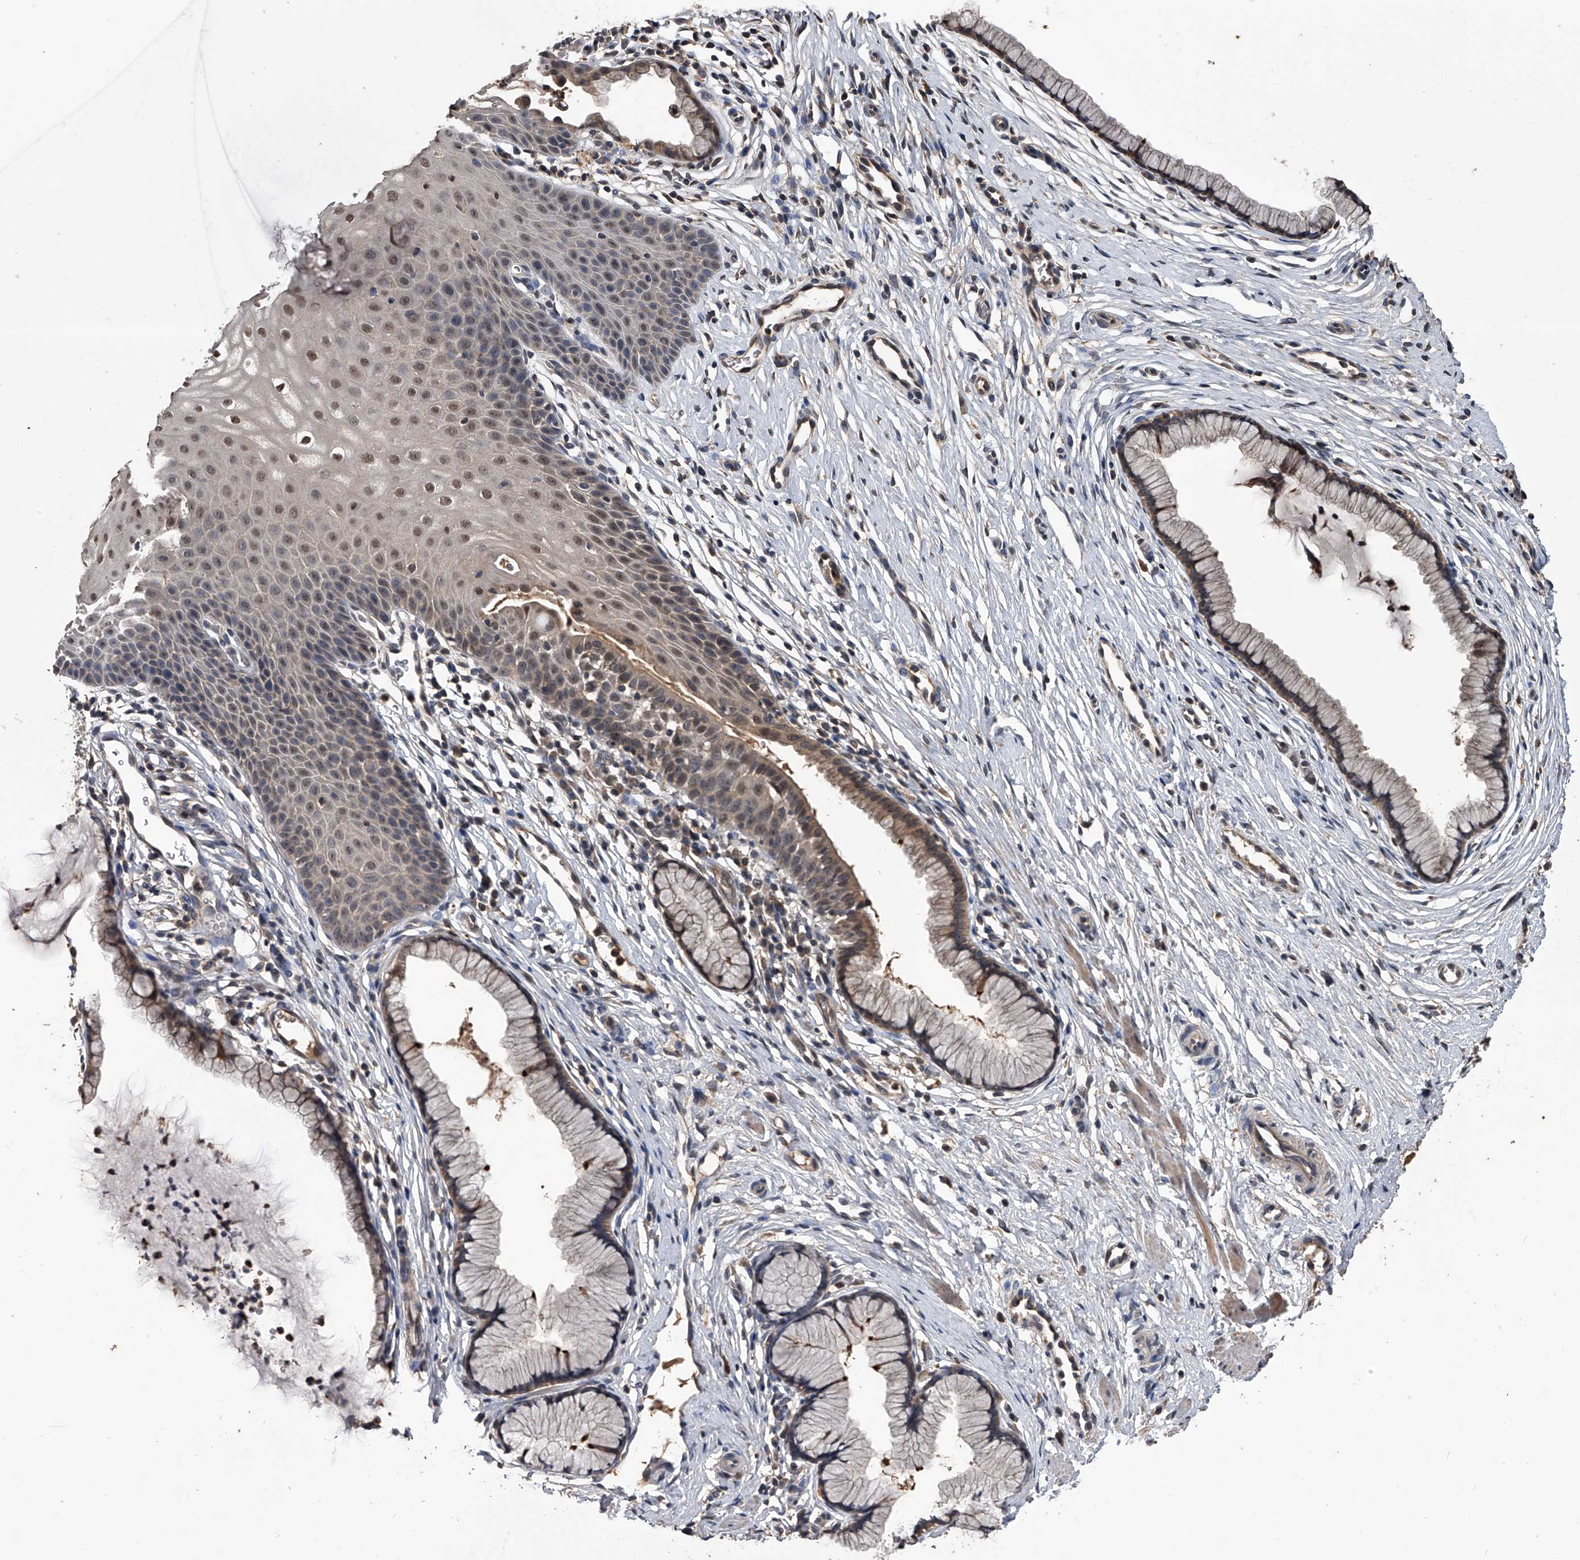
{"staining": {"intensity": "weak", "quantity": "25%-75%", "location": "cytoplasmic/membranous"}, "tissue": "cervix", "cell_type": "Glandular cells", "image_type": "normal", "snomed": [{"axis": "morphology", "description": "Normal tissue, NOS"}, {"axis": "topography", "description": "Cervix"}], "caption": "Human cervix stained for a protein (brown) exhibits weak cytoplasmic/membranous positive positivity in about 25%-75% of glandular cells.", "gene": "EFCAB7", "patient": {"sex": "female", "age": 36}}